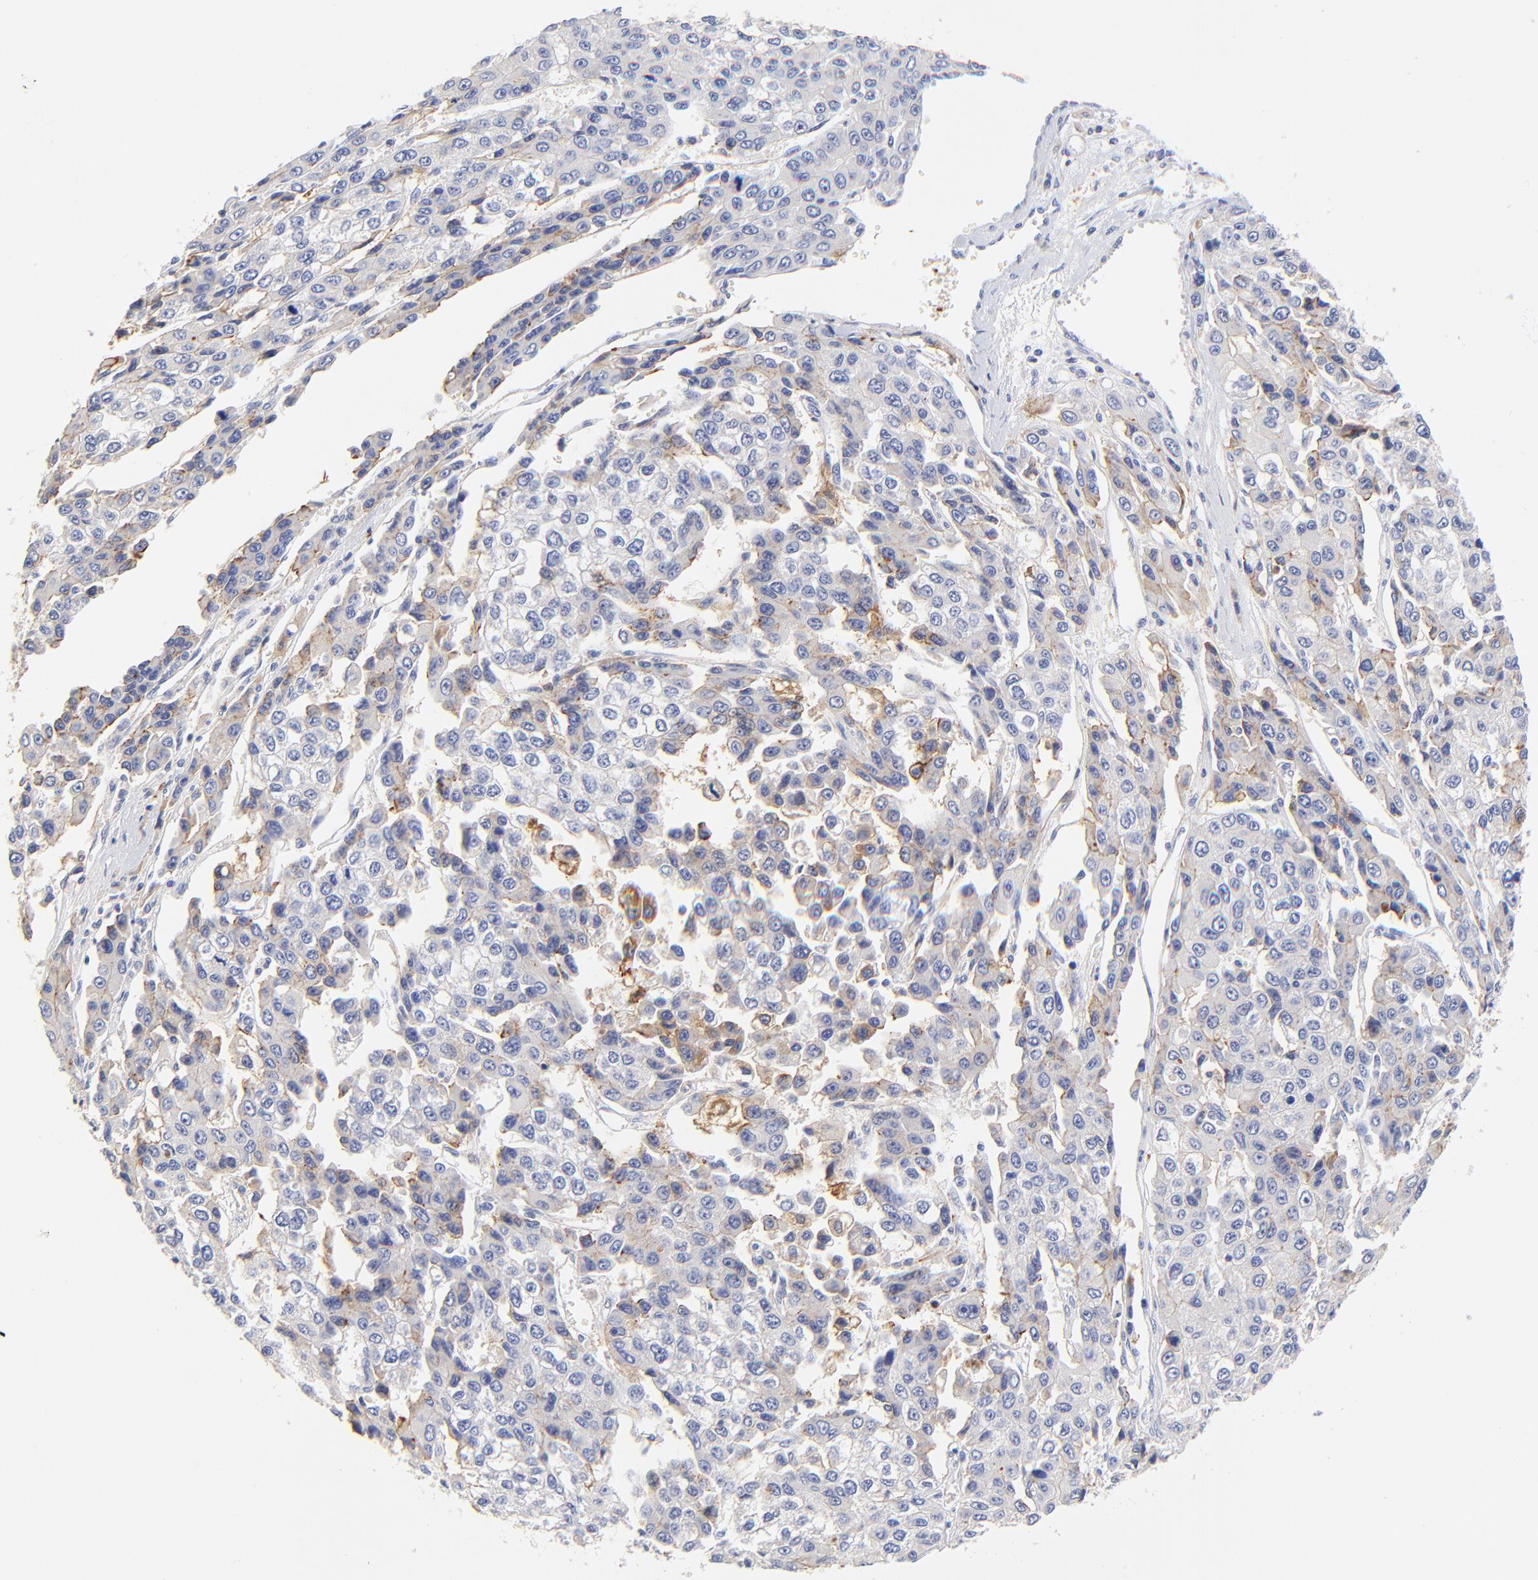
{"staining": {"intensity": "negative", "quantity": "none", "location": "none"}, "tissue": "liver cancer", "cell_type": "Tumor cells", "image_type": "cancer", "snomed": [{"axis": "morphology", "description": "Carcinoma, Hepatocellular, NOS"}, {"axis": "topography", "description": "Liver"}], "caption": "Image shows no protein expression in tumor cells of hepatocellular carcinoma (liver) tissue.", "gene": "MDGA2", "patient": {"sex": "female", "age": 66}}